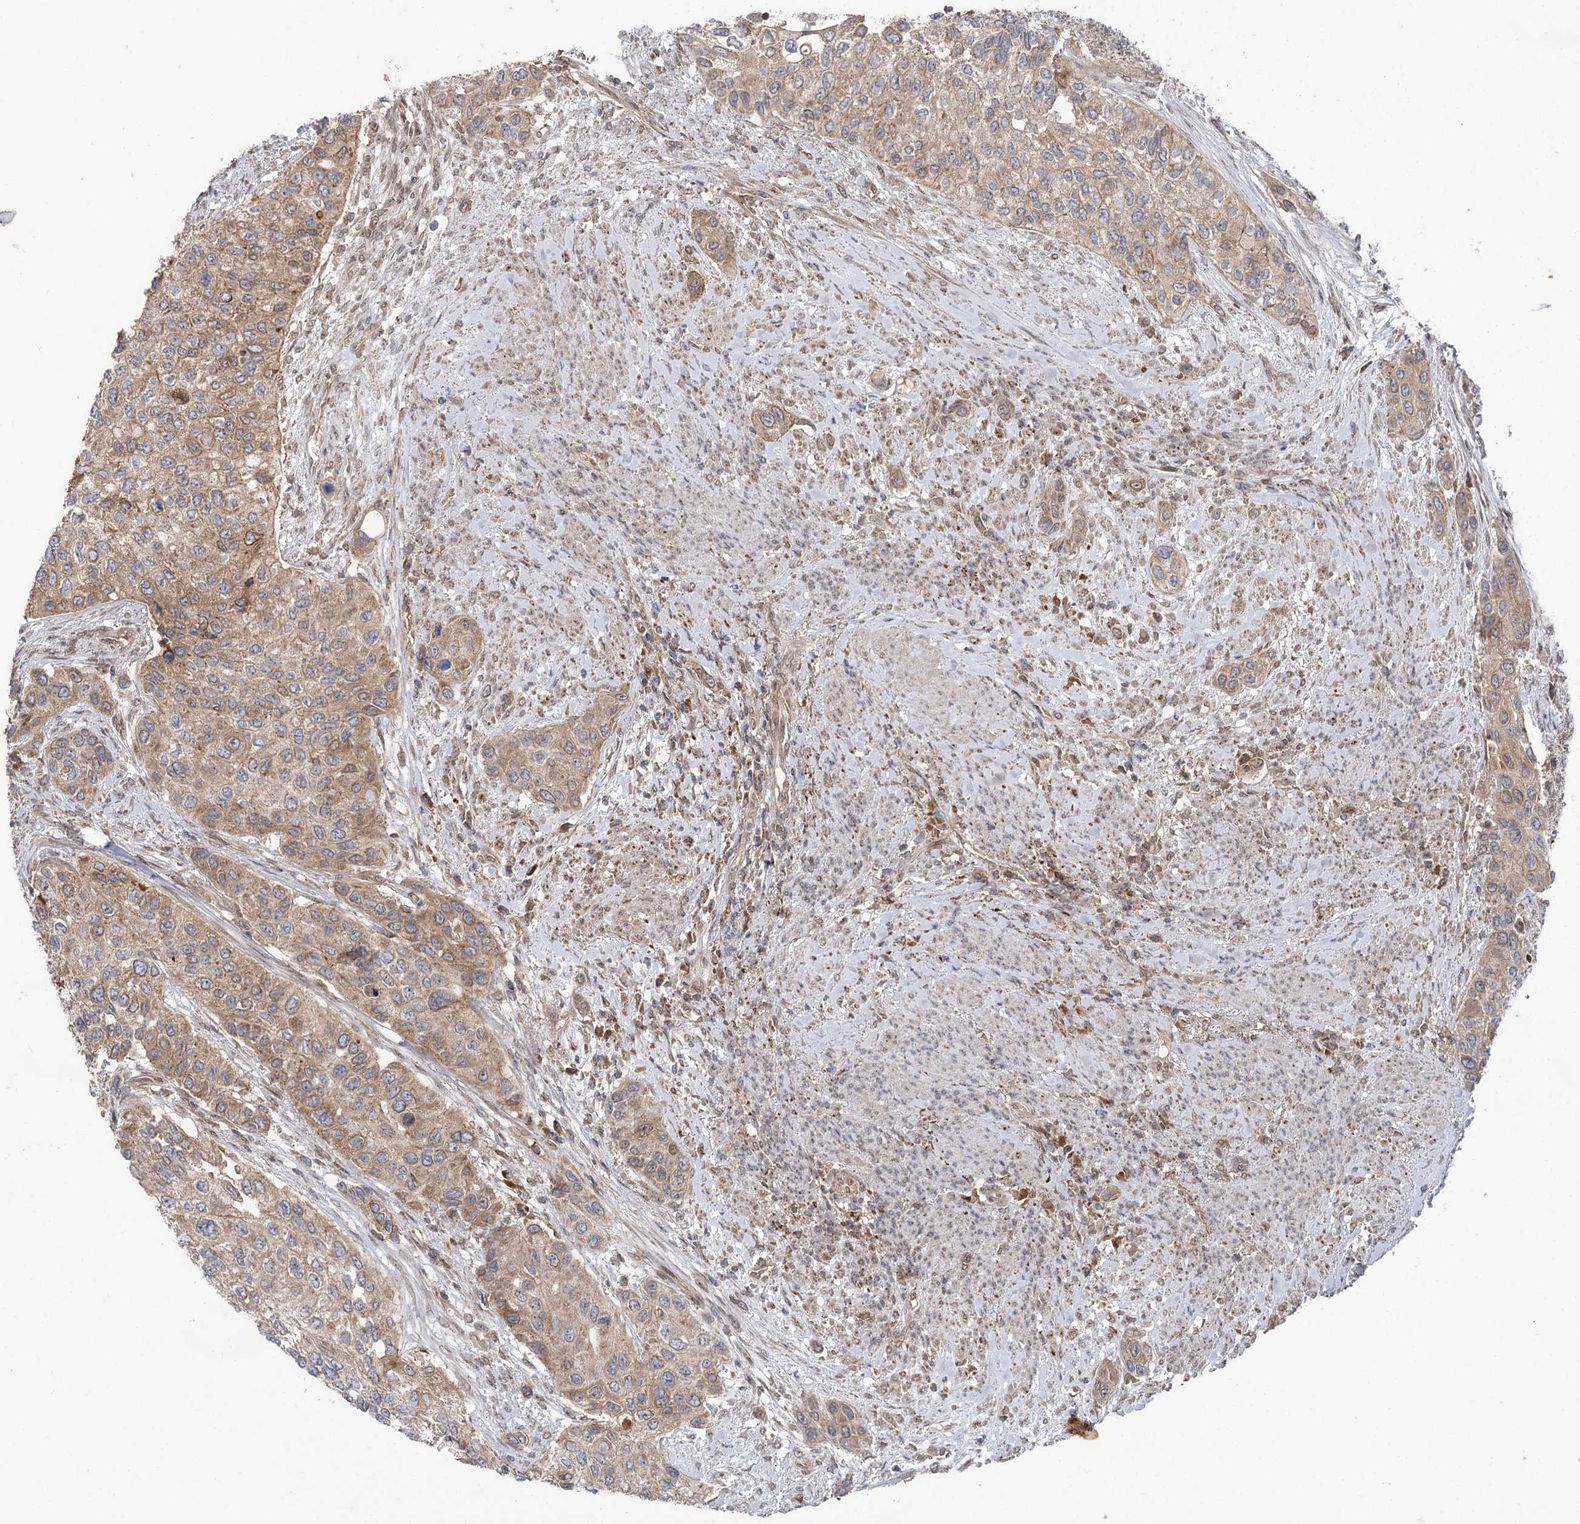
{"staining": {"intensity": "moderate", "quantity": ">75%", "location": "cytoplasmic/membranous"}, "tissue": "urothelial cancer", "cell_type": "Tumor cells", "image_type": "cancer", "snomed": [{"axis": "morphology", "description": "Normal tissue, NOS"}, {"axis": "morphology", "description": "Urothelial carcinoma, High grade"}, {"axis": "topography", "description": "Vascular tissue"}, {"axis": "topography", "description": "Urinary bladder"}], "caption": "Immunohistochemical staining of urothelial carcinoma (high-grade) shows medium levels of moderate cytoplasmic/membranous staining in about >75% of tumor cells.", "gene": "MSANTD2", "patient": {"sex": "female", "age": 56}}